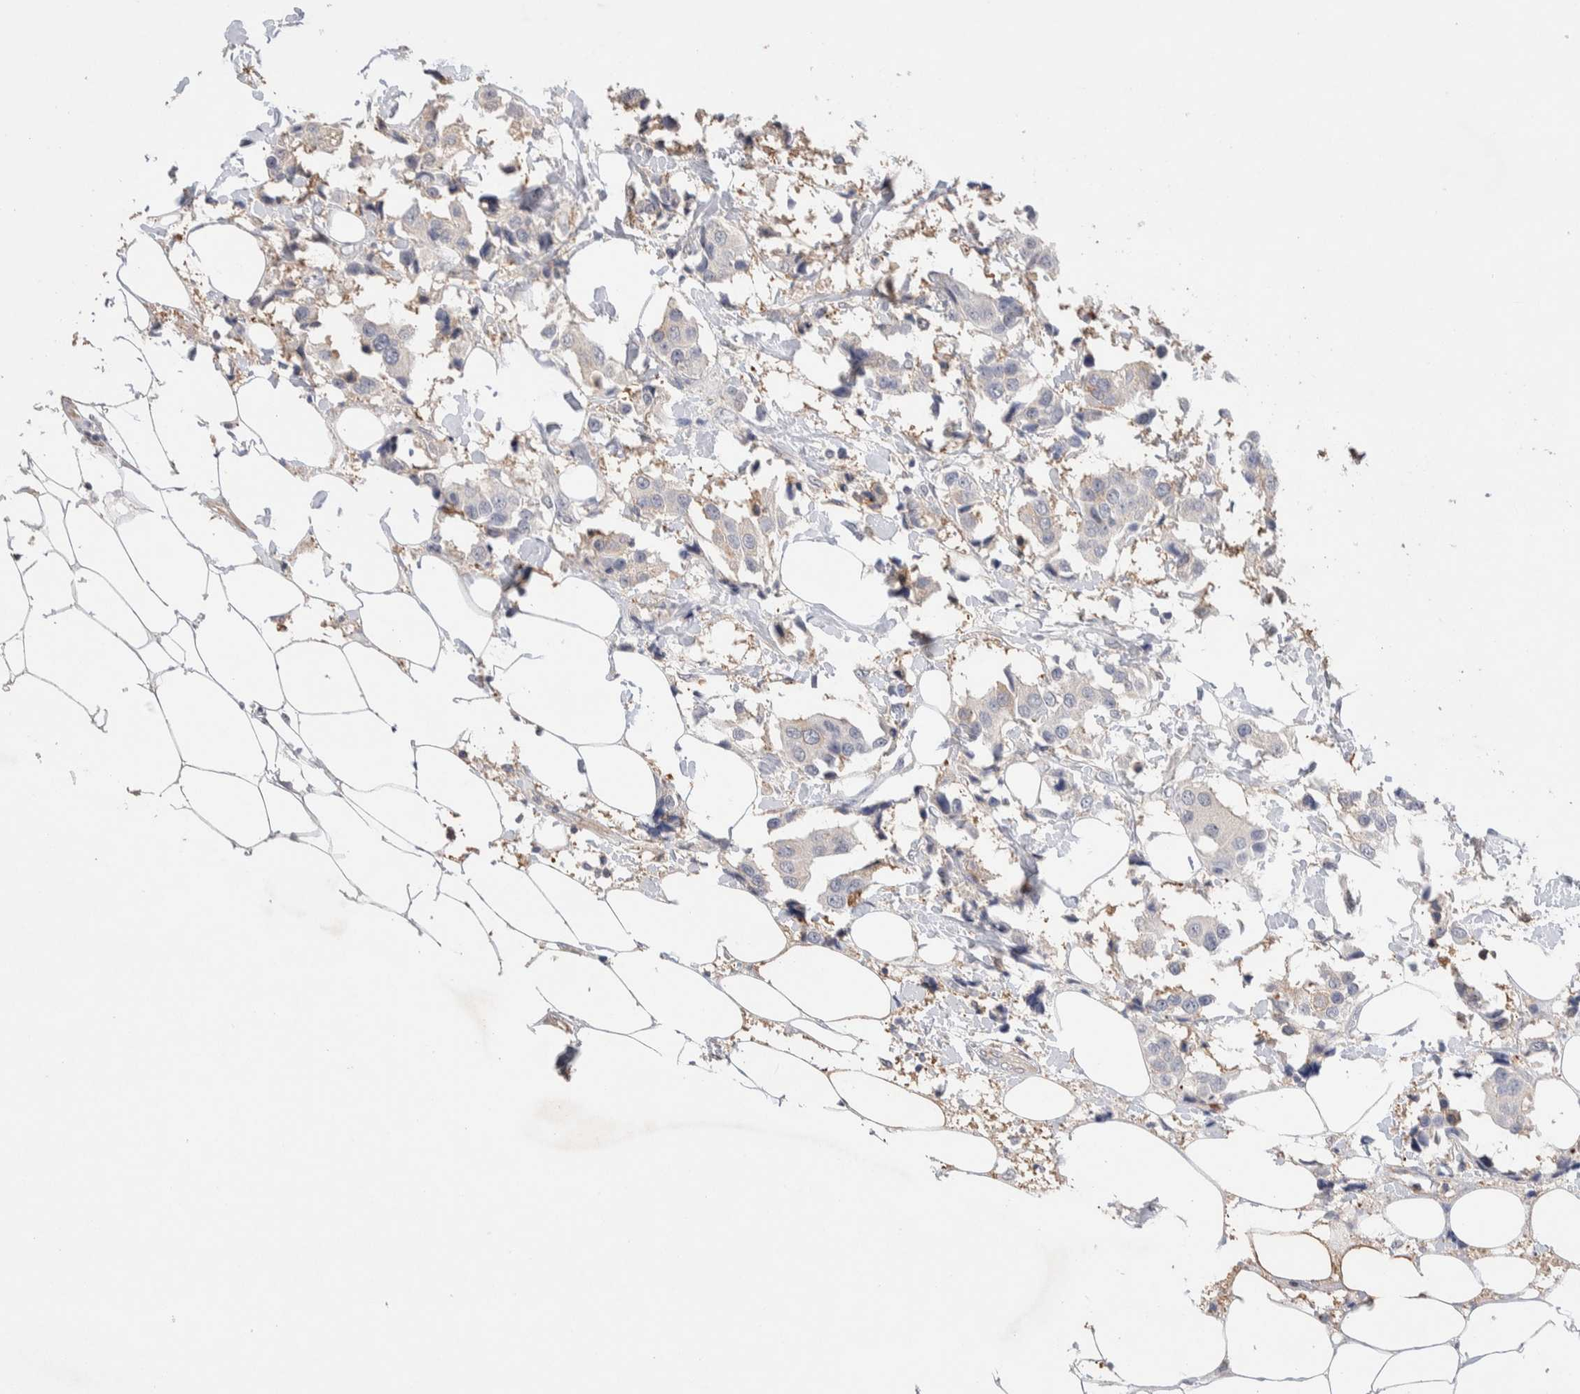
{"staining": {"intensity": "negative", "quantity": "none", "location": "none"}, "tissue": "breast cancer", "cell_type": "Tumor cells", "image_type": "cancer", "snomed": [{"axis": "morphology", "description": "Normal tissue, NOS"}, {"axis": "morphology", "description": "Duct carcinoma"}, {"axis": "topography", "description": "Breast"}], "caption": "Tumor cells are negative for protein expression in human breast cancer.", "gene": "FFAR2", "patient": {"sex": "female", "age": 39}}